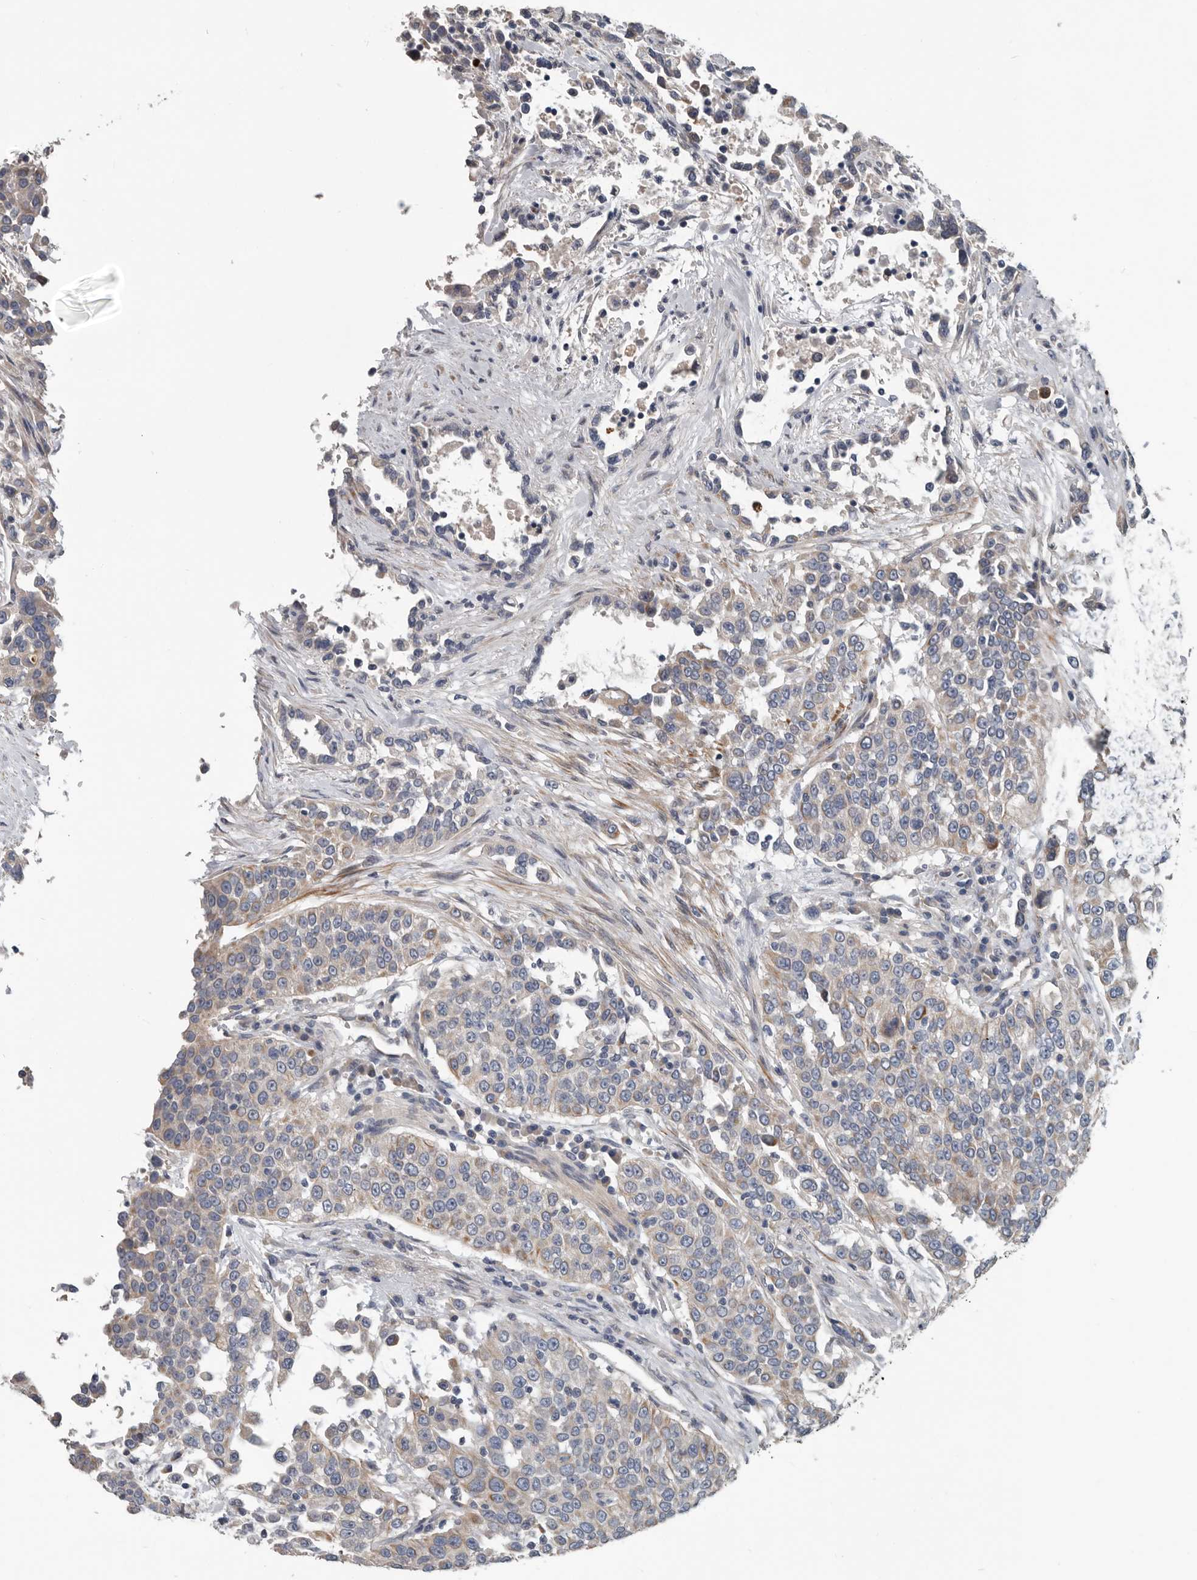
{"staining": {"intensity": "weak", "quantity": "25%-75%", "location": "cytoplasmic/membranous"}, "tissue": "urothelial cancer", "cell_type": "Tumor cells", "image_type": "cancer", "snomed": [{"axis": "morphology", "description": "Urothelial carcinoma, High grade"}, {"axis": "topography", "description": "Urinary bladder"}], "caption": "This histopathology image shows immunohistochemistry staining of urothelial cancer, with low weak cytoplasmic/membranous positivity in approximately 25%-75% of tumor cells.", "gene": "DPY19L4", "patient": {"sex": "female", "age": 80}}